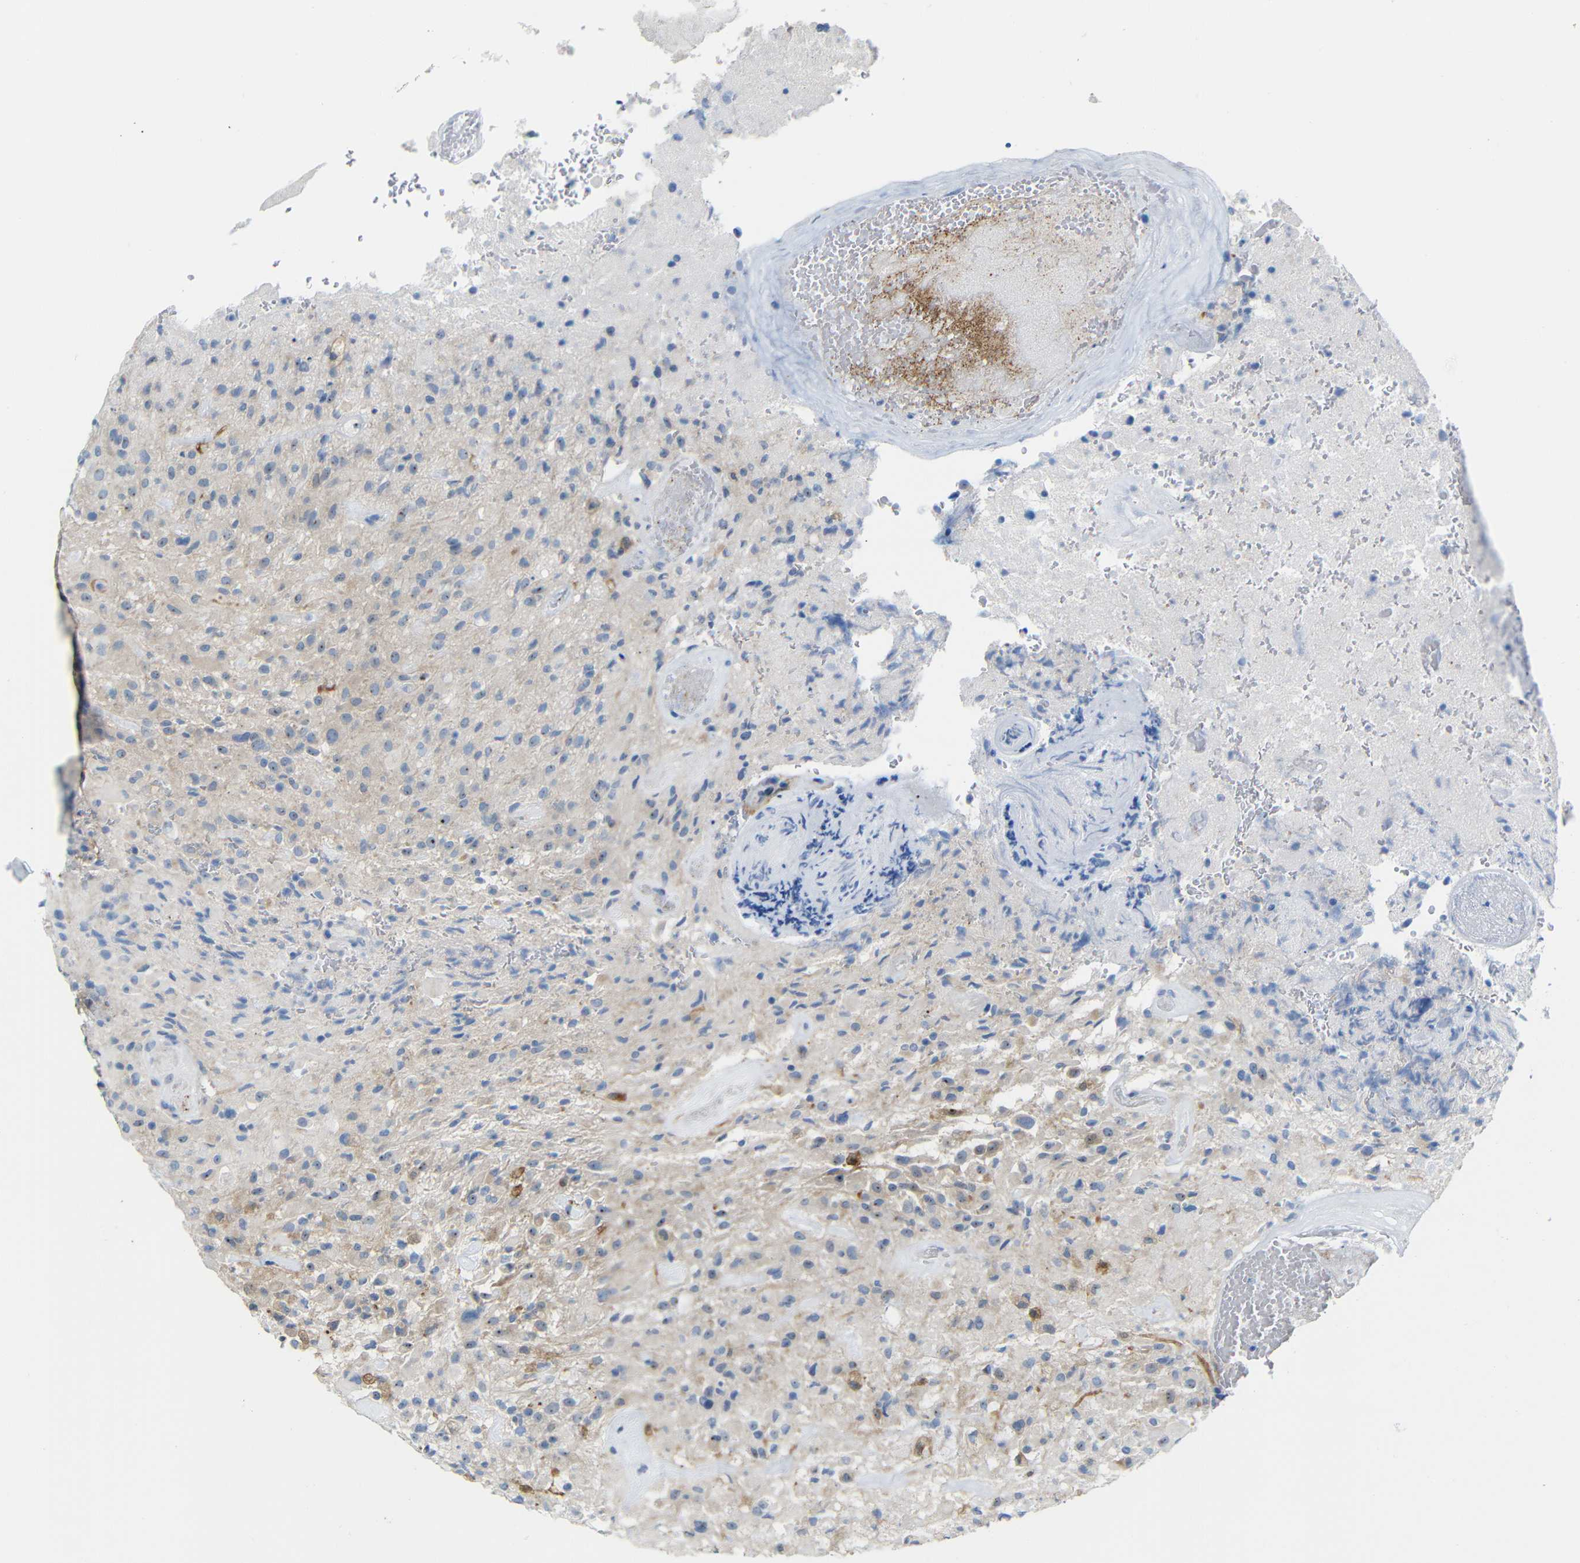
{"staining": {"intensity": "moderate", "quantity": "<25%", "location": "nuclear"}, "tissue": "glioma", "cell_type": "Tumor cells", "image_type": "cancer", "snomed": [{"axis": "morphology", "description": "Glioma, malignant, High grade"}, {"axis": "topography", "description": "Brain"}], "caption": "An image of human malignant glioma (high-grade) stained for a protein exhibits moderate nuclear brown staining in tumor cells. (brown staining indicates protein expression, while blue staining denotes nuclei).", "gene": "C1orf210", "patient": {"sex": "male", "age": 71}}